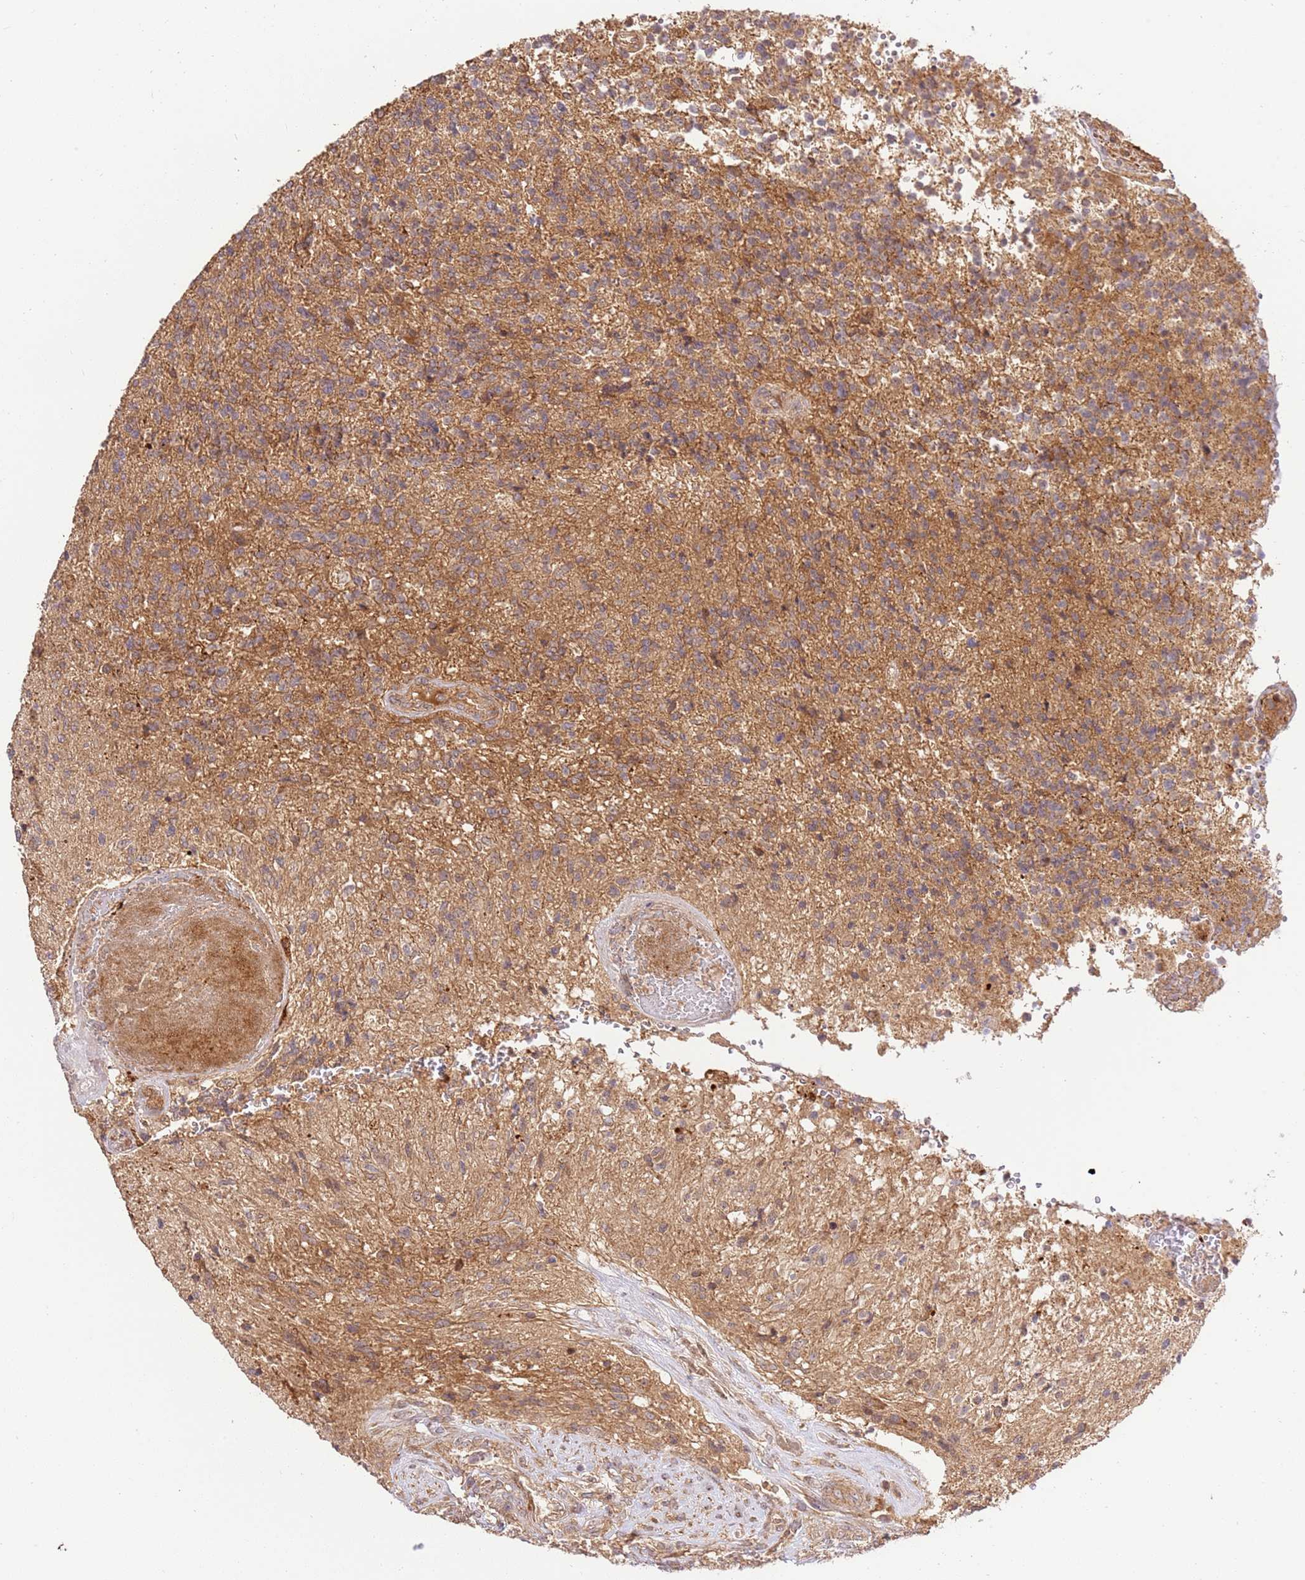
{"staining": {"intensity": "weak", "quantity": ">75%", "location": "cytoplasmic/membranous"}, "tissue": "glioma", "cell_type": "Tumor cells", "image_type": "cancer", "snomed": [{"axis": "morphology", "description": "Glioma, malignant, High grade"}, {"axis": "topography", "description": "Brain"}], "caption": "High-grade glioma (malignant) tissue reveals weak cytoplasmic/membranous positivity in about >75% of tumor cells, visualized by immunohistochemistry.", "gene": "GAREM1", "patient": {"sex": "male", "age": 56}}